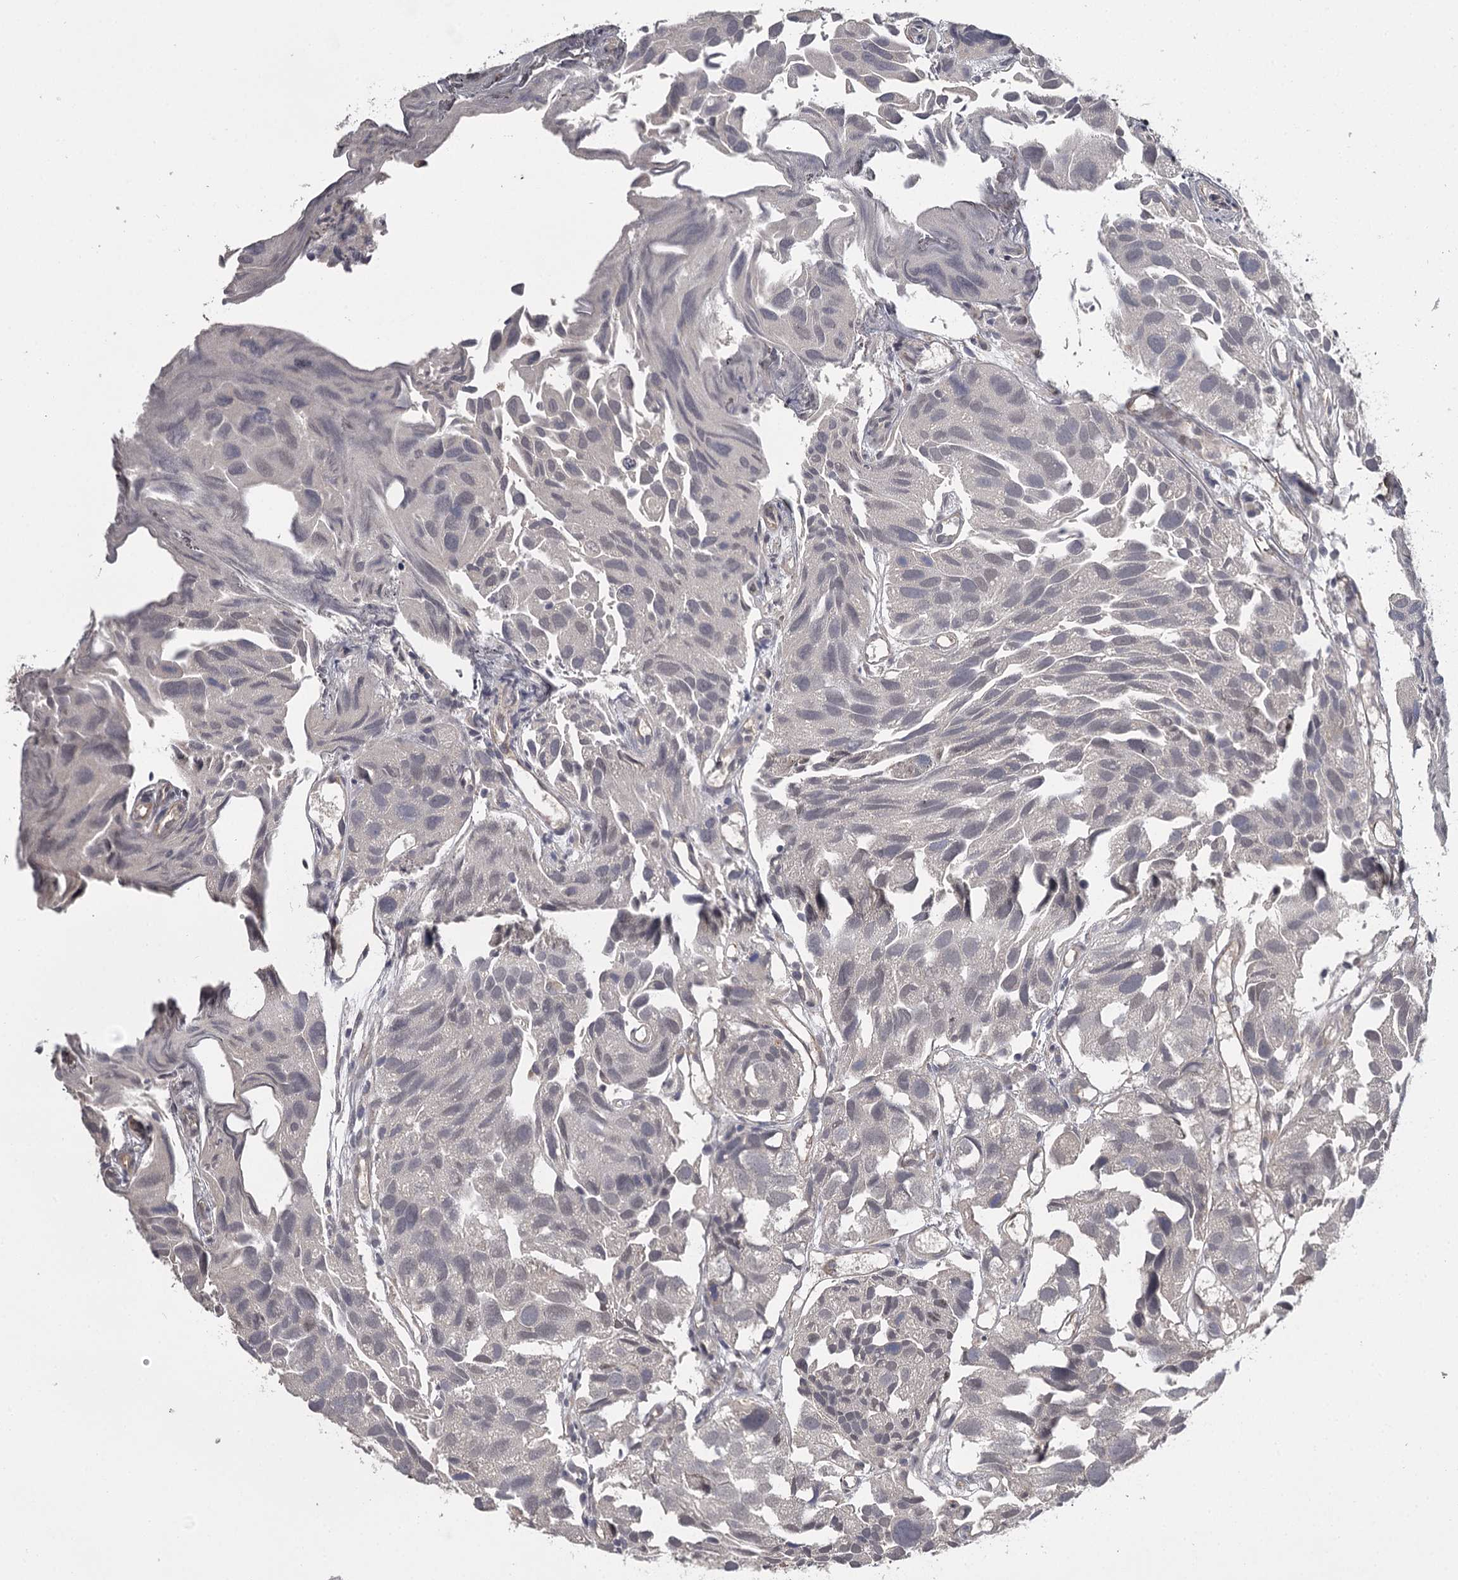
{"staining": {"intensity": "negative", "quantity": "none", "location": "none"}, "tissue": "urothelial cancer", "cell_type": "Tumor cells", "image_type": "cancer", "snomed": [{"axis": "morphology", "description": "Urothelial carcinoma, High grade"}, {"axis": "topography", "description": "Urinary bladder"}], "caption": "IHC image of urothelial carcinoma (high-grade) stained for a protein (brown), which demonstrates no expression in tumor cells.", "gene": "CWF19L2", "patient": {"sex": "female", "age": 75}}